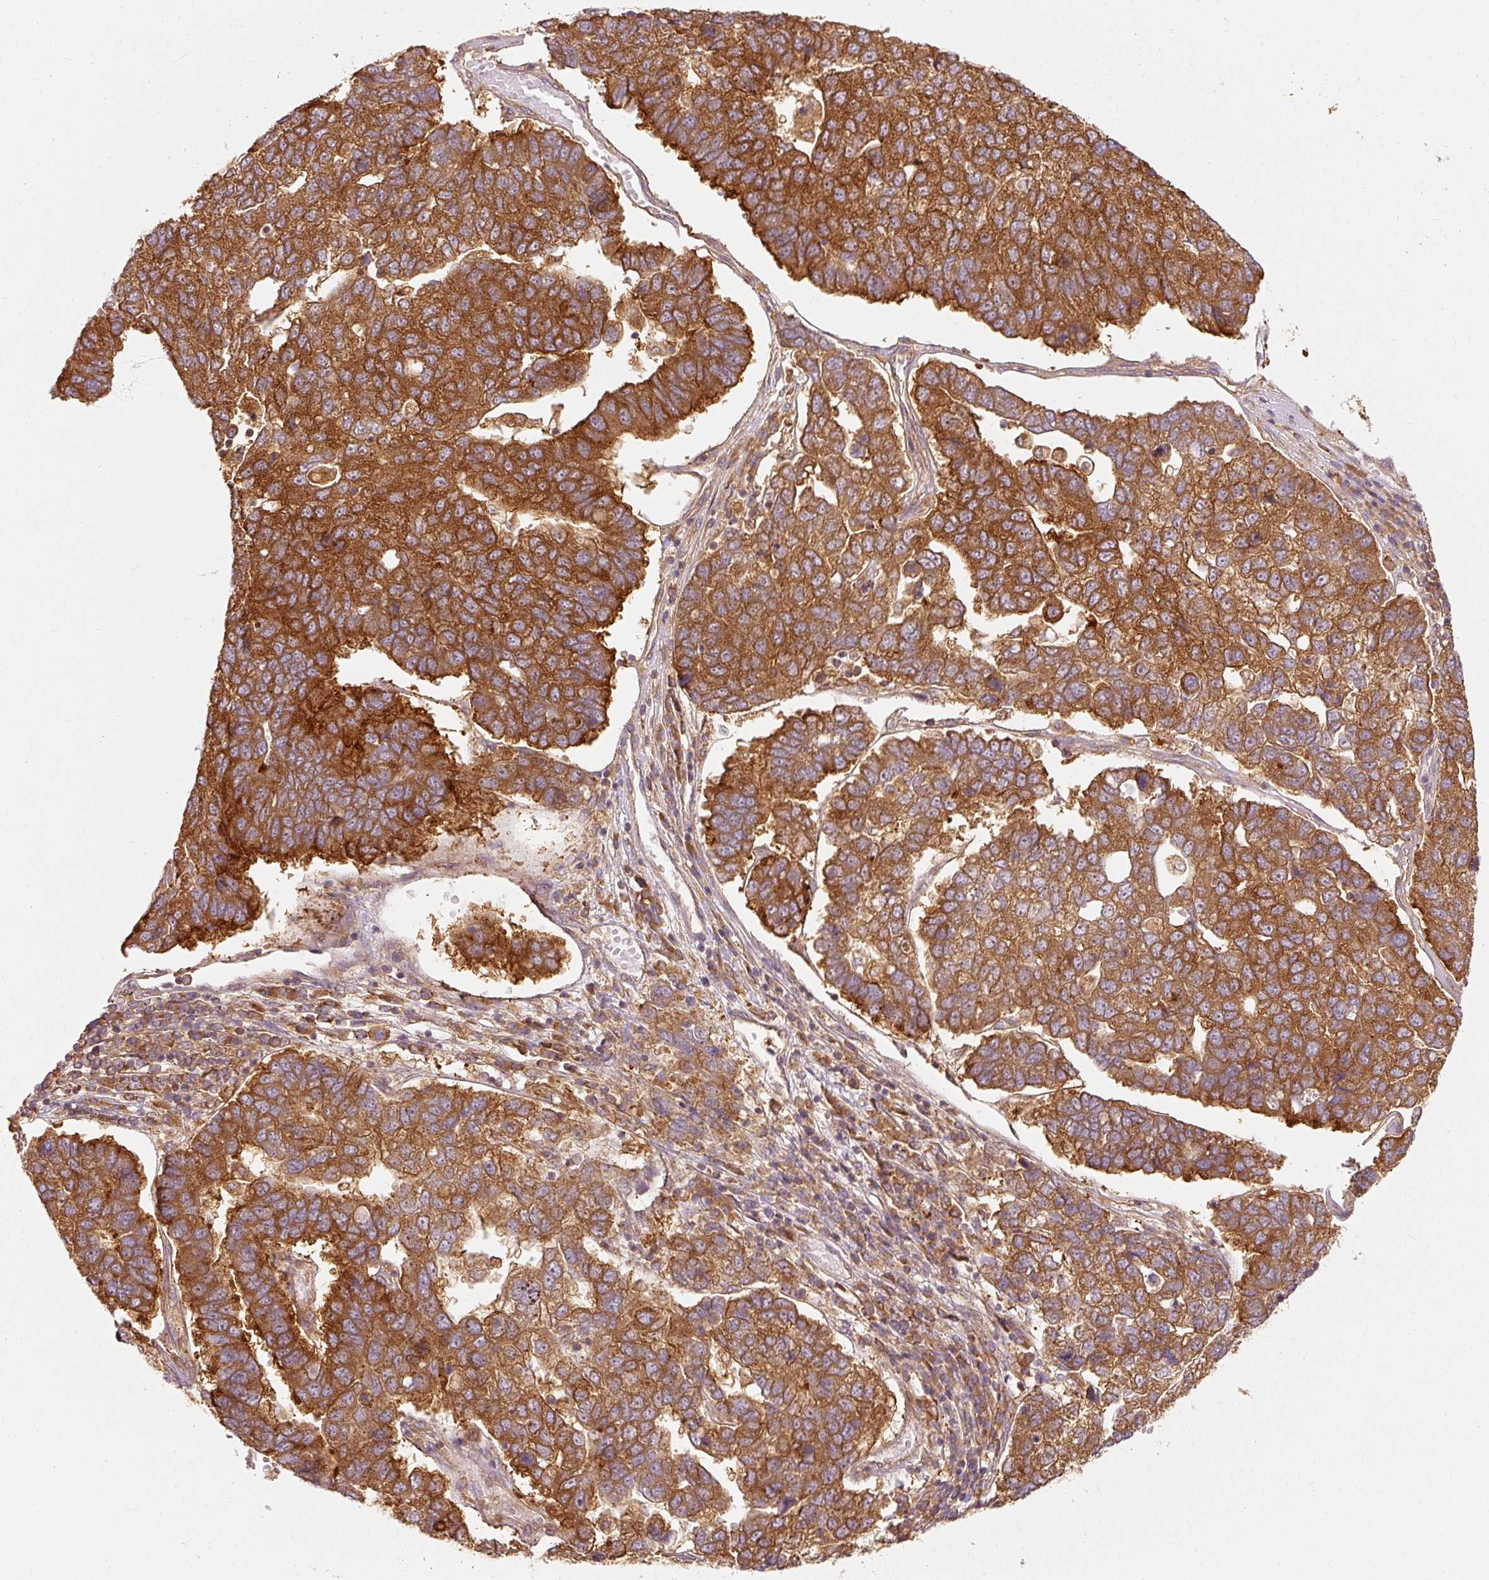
{"staining": {"intensity": "strong", "quantity": ">75%", "location": "cytoplasmic/membranous"}, "tissue": "pancreatic cancer", "cell_type": "Tumor cells", "image_type": "cancer", "snomed": [{"axis": "morphology", "description": "Adenocarcinoma, NOS"}, {"axis": "topography", "description": "Pancreas"}], "caption": "Pancreatic adenocarcinoma stained with immunohistochemistry (IHC) displays strong cytoplasmic/membranous expression in about >75% of tumor cells. (Brightfield microscopy of DAB IHC at high magnification).", "gene": "EIF3B", "patient": {"sex": "female", "age": 61}}